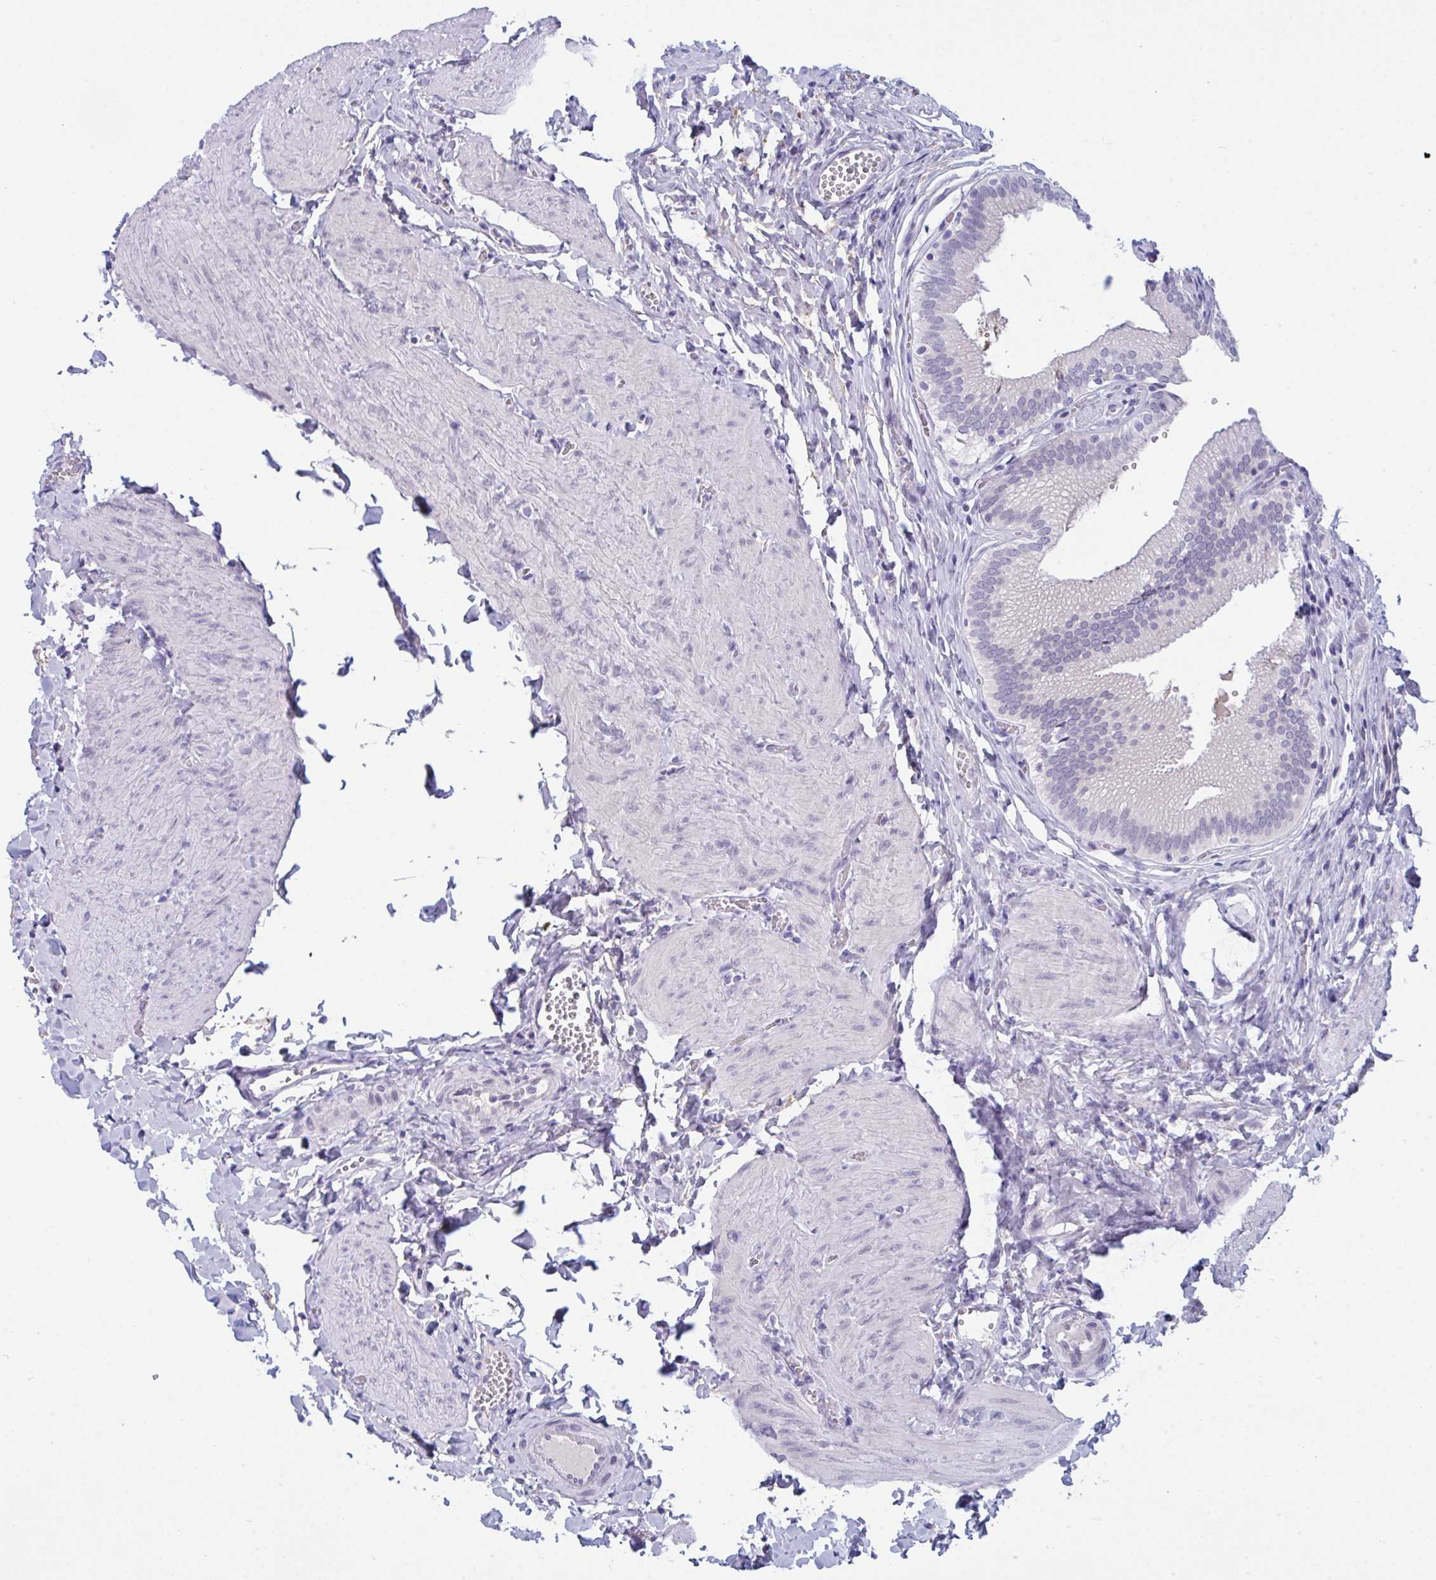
{"staining": {"intensity": "negative", "quantity": "none", "location": "none"}, "tissue": "gallbladder", "cell_type": "Glandular cells", "image_type": "normal", "snomed": [{"axis": "morphology", "description": "Normal tissue, NOS"}, {"axis": "topography", "description": "Gallbladder"}, {"axis": "topography", "description": "Peripheral nerve tissue"}], "caption": "Immunohistochemistry image of unremarkable gallbladder: human gallbladder stained with DAB shows no significant protein staining in glandular cells.", "gene": "PRDM9", "patient": {"sex": "male", "age": 17}}